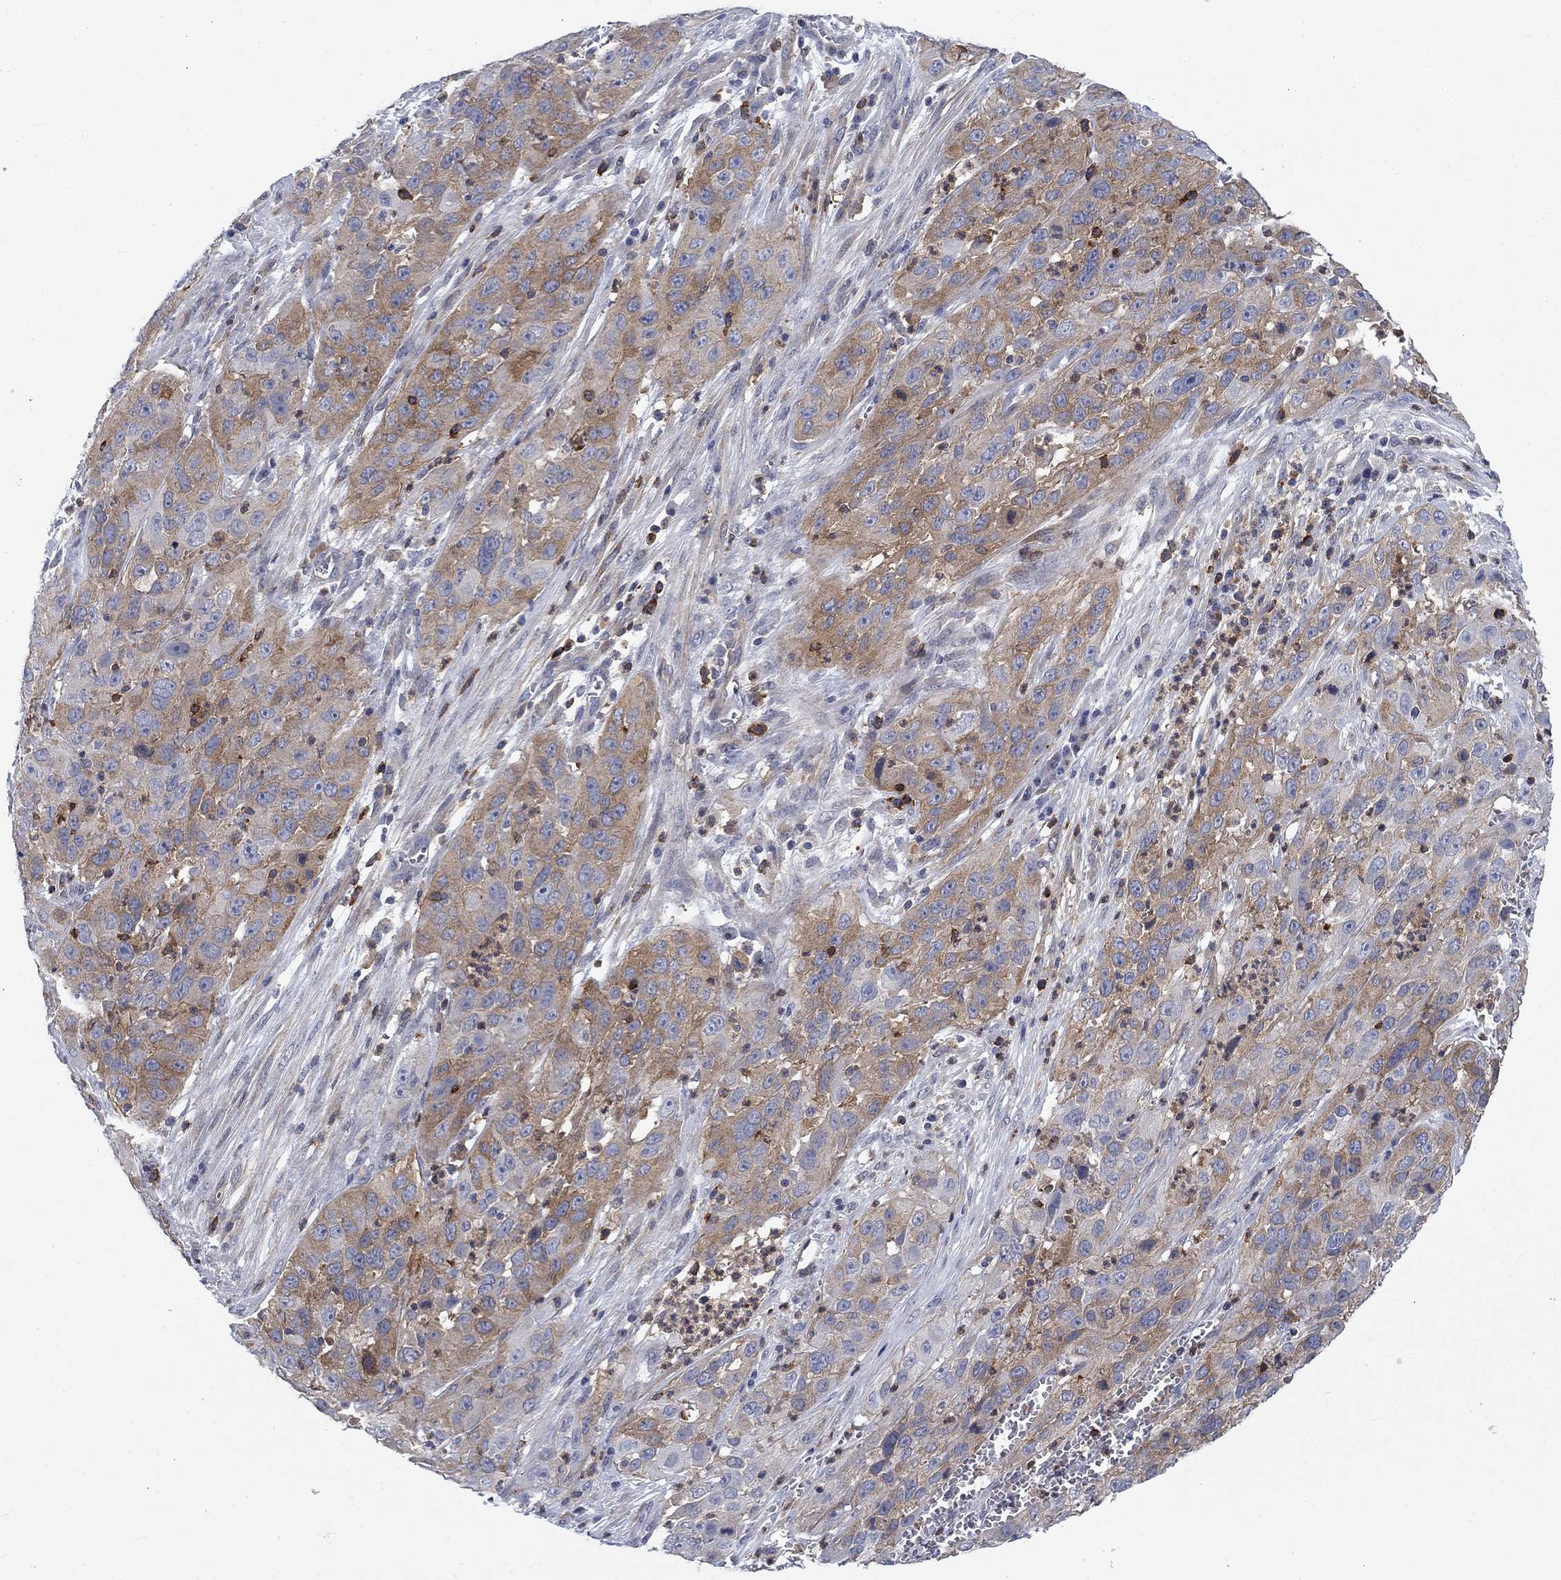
{"staining": {"intensity": "moderate", "quantity": ">75%", "location": "cytoplasmic/membranous"}, "tissue": "cervical cancer", "cell_type": "Tumor cells", "image_type": "cancer", "snomed": [{"axis": "morphology", "description": "Squamous cell carcinoma, NOS"}, {"axis": "topography", "description": "Cervix"}], "caption": "Immunohistochemical staining of cervical cancer displays medium levels of moderate cytoplasmic/membranous protein positivity in about >75% of tumor cells. (brown staining indicates protein expression, while blue staining denotes nuclei).", "gene": "KIF15", "patient": {"sex": "female", "age": 32}}